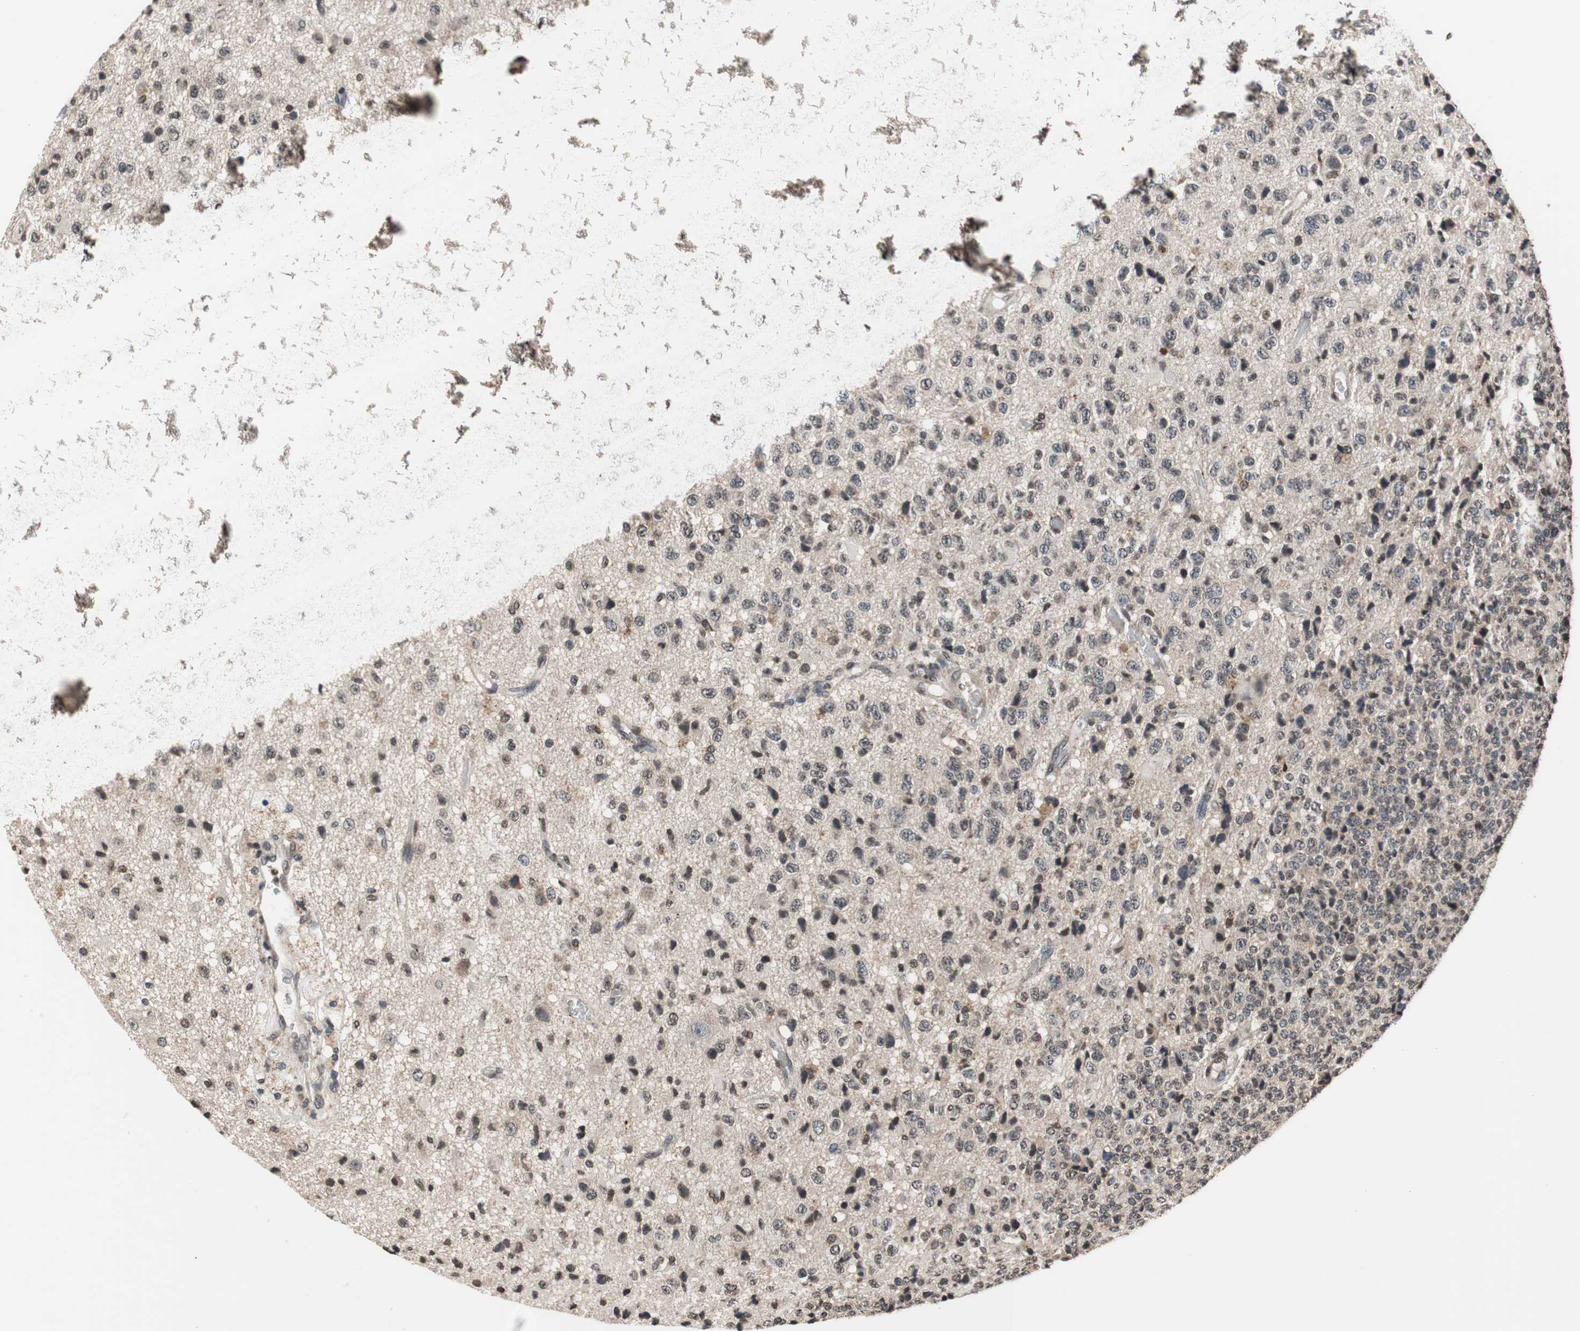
{"staining": {"intensity": "negative", "quantity": "none", "location": "none"}, "tissue": "glioma", "cell_type": "Tumor cells", "image_type": "cancer", "snomed": [{"axis": "morphology", "description": "Glioma, malignant, High grade"}, {"axis": "topography", "description": "pancreas cauda"}], "caption": "Glioma stained for a protein using immunohistochemistry (IHC) shows no positivity tumor cells.", "gene": "RFC1", "patient": {"sex": "male", "age": 60}}